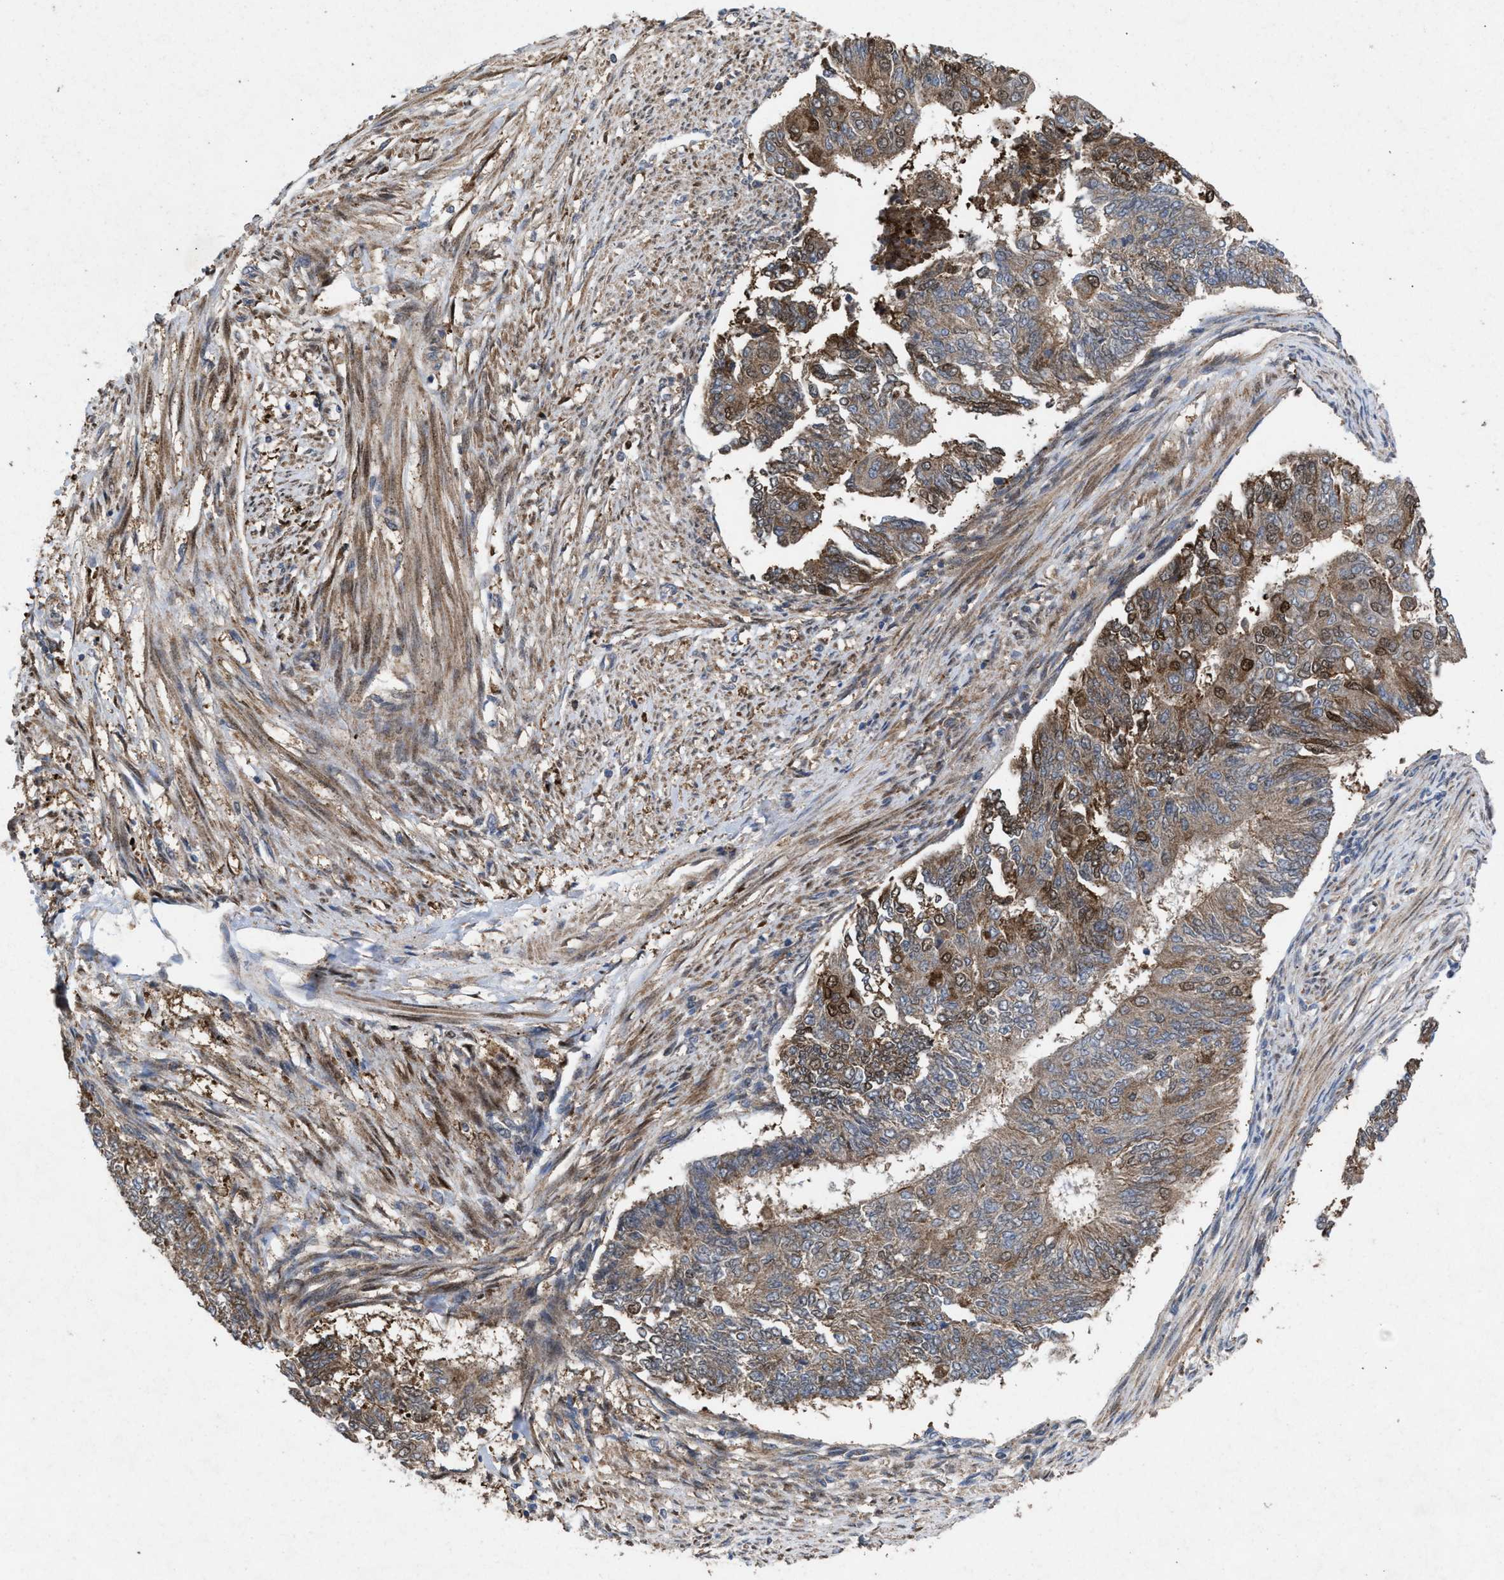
{"staining": {"intensity": "moderate", "quantity": ">75%", "location": "cytoplasmic/membranous"}, "tissue": "endometrial cancer", "cell_type": "Tumor cells", "image_type": "cancer", "snomed": [{"axis": "morphology", "description": "Adenocarcinoma, NOS"}, {"axis": "topography", "description": "Endometrium"}], "caption": "IHC (DAB (3,3'-diaminobenzidine)) staining of endometrial adenocarcinoma shows moderate cytoplasmic/membranous protein positivity in approximately >75% of tumor cells. (Brightfield microscopy of DAB IHC at high magnification).", "gene": "MSI2", "patient": {"sex": "female", "age": 32}}